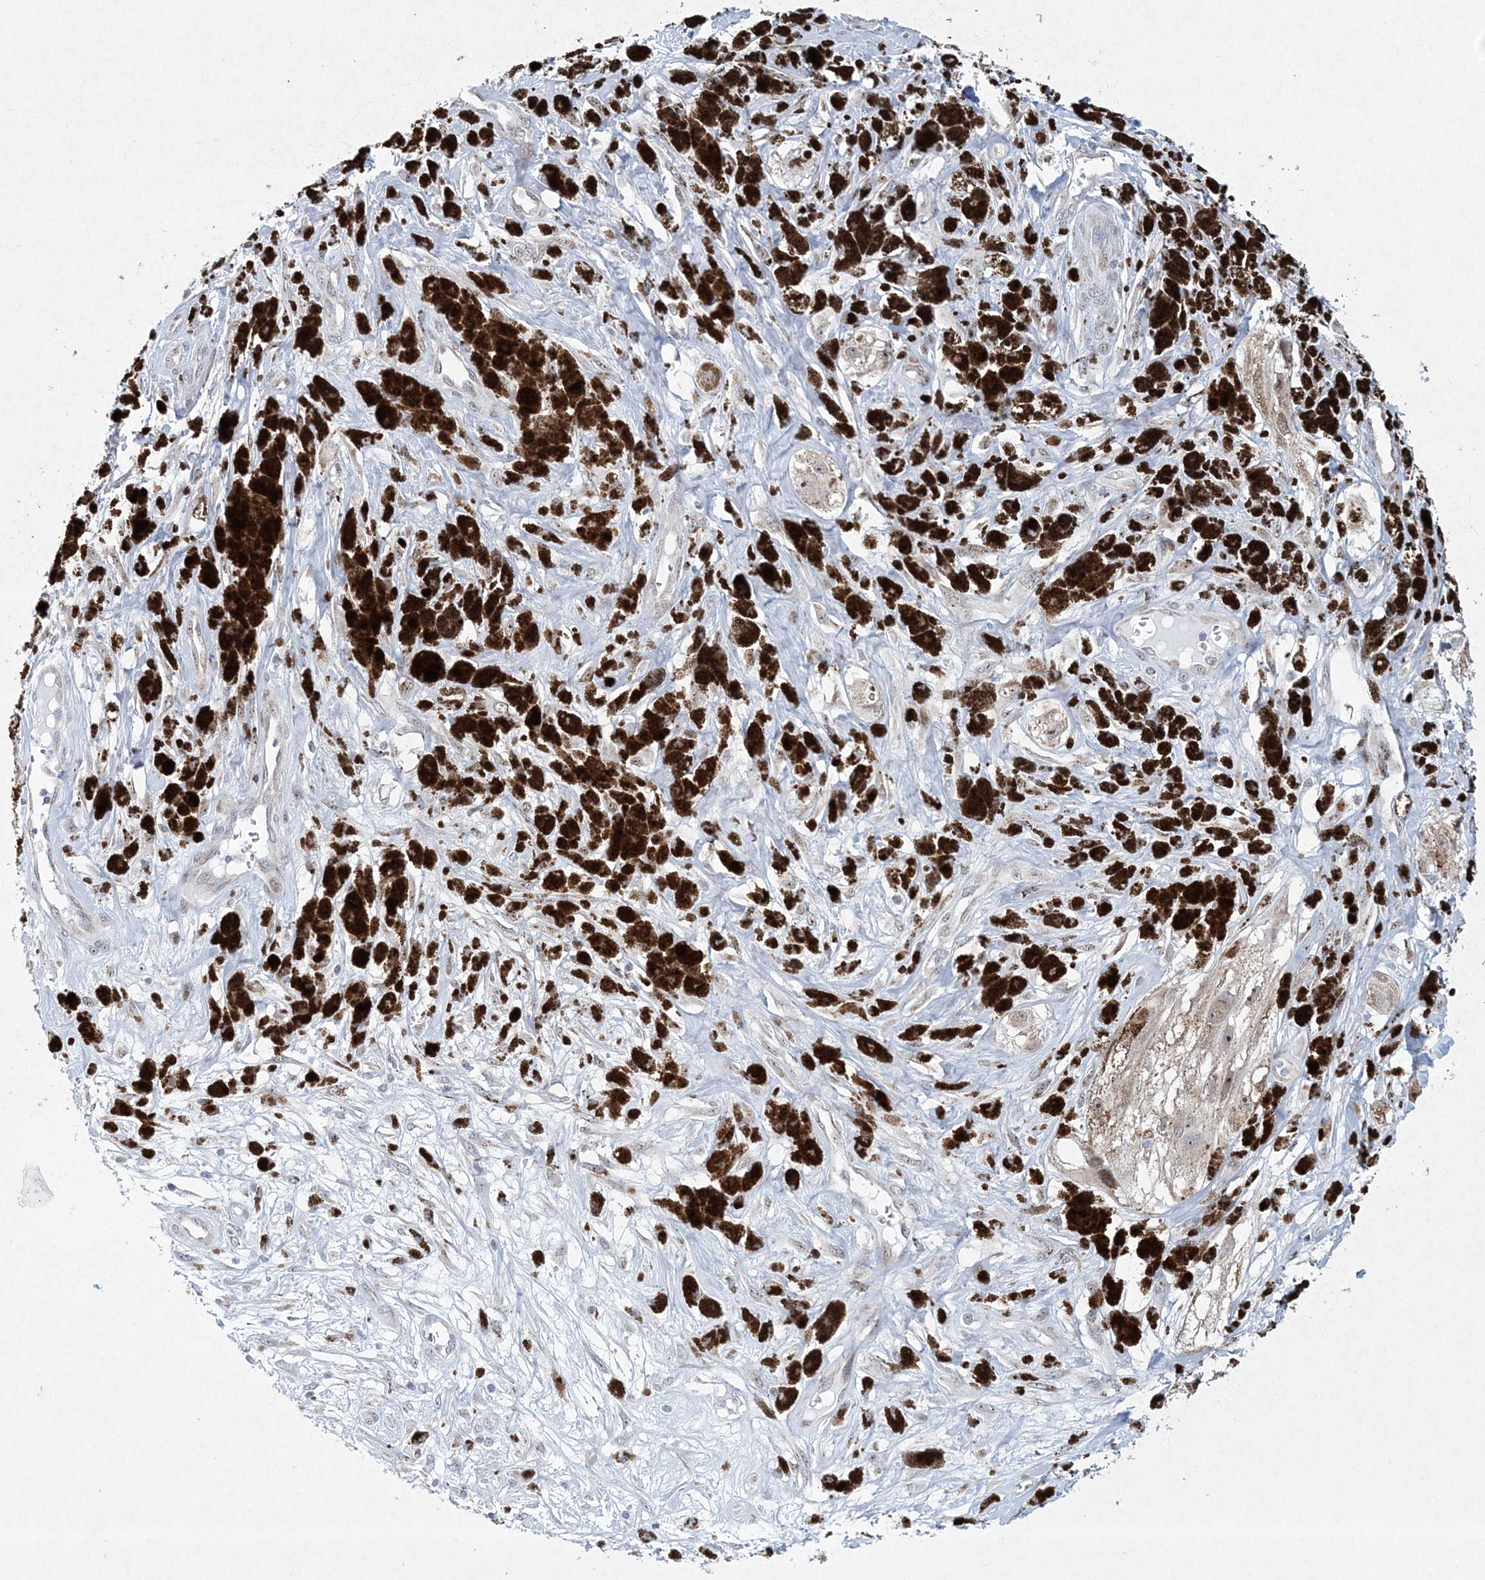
{"staining": {"intensity": "negative", "quantity": "none", "location": "none"}, "tissue": "melanoma", "cell_type": "Tumor cells", "image_type": "cancer", "snomed": [{"axis": "morphology", "description": "Malignant melanoma, NOS"}, {"axis": "topography", "description": "Skin"}], "caption": "Immunohistochemical staining of melanoma reveals no significant positivity in tumor cells.", "gene": "CES4A", "patient": {"sex": "male", "age": 88}}